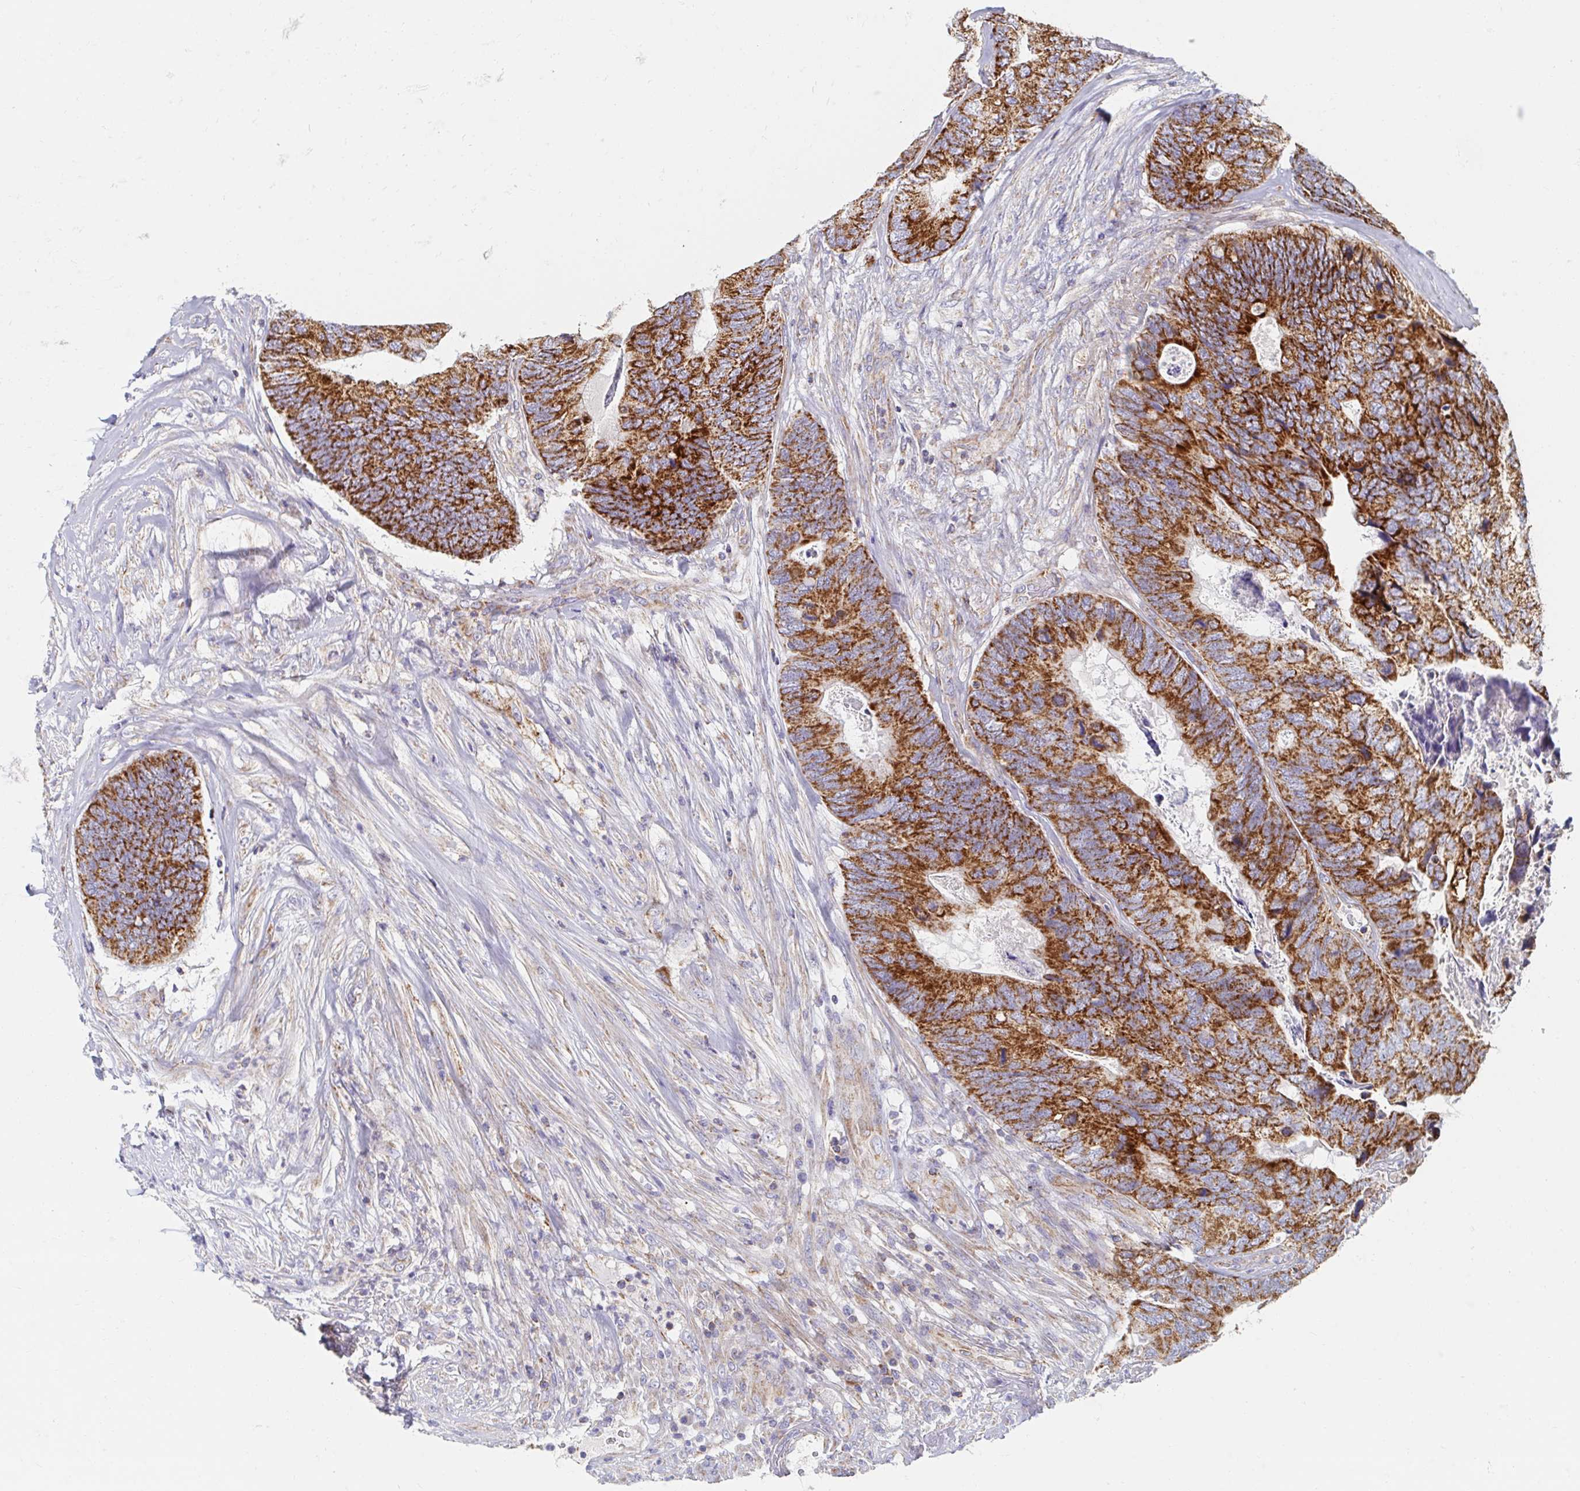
{"staining": {"intensity": "strong", "quantity": ">75%", "location": "cytoplasmic/membranous"}, "tissue": "breast cancer", "cell_type": "Tumor cells", "image_type": "cancer", "snomed": [{"axis": "morphology", "description": "Lobular carcinoma"}, {"axis": "topography", "description": "Breast"}], "caption": "A histopathology image of breast lobular carcinoma stained for a protein demonstrates strong cytoplasmic/membranous brown staining in tumor cells.", "gene": "MAVS", "patient": {"sex": "female", "age": 59}}